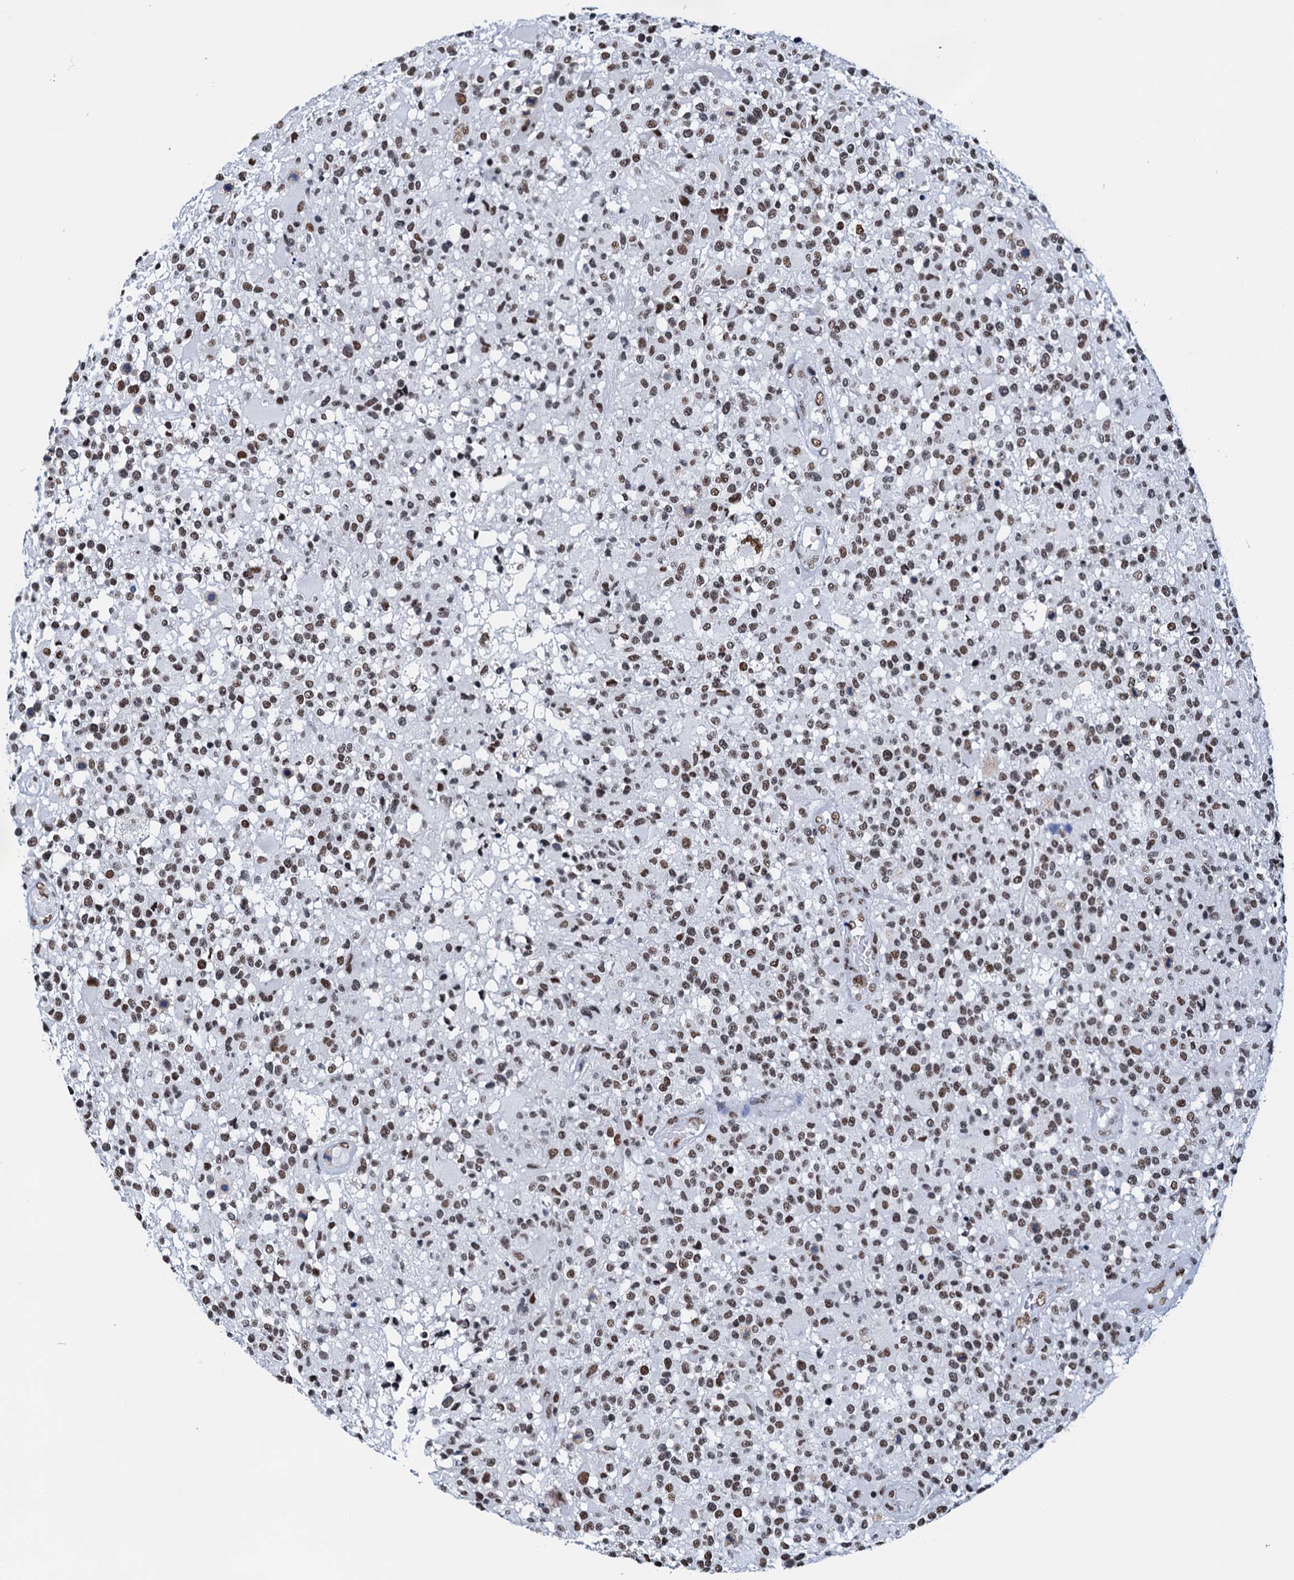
{"staining": {"intensity": "moderate", "quantity": ">75%", "location": "nuclear"}, "tissue": "glioma", "cell_type": "Tumor cells", "image_type": "cancer", "snomed": [{"axis": "morphology", "description": "Glioma, malignant, High grade"}, {"axis": "morphology", "description": "Glioblastoma, NOS"}, {"axis": "topography", "description": "Brain"}], "caption": "Moderate nuclear protein staining is appreciated in about >75% of tumor cells in glioma. (DAB = brown stain, brightfield microscopy at high magnification).", "gene": "SLTM", "patient": {"sex": "male", "age": 60}}